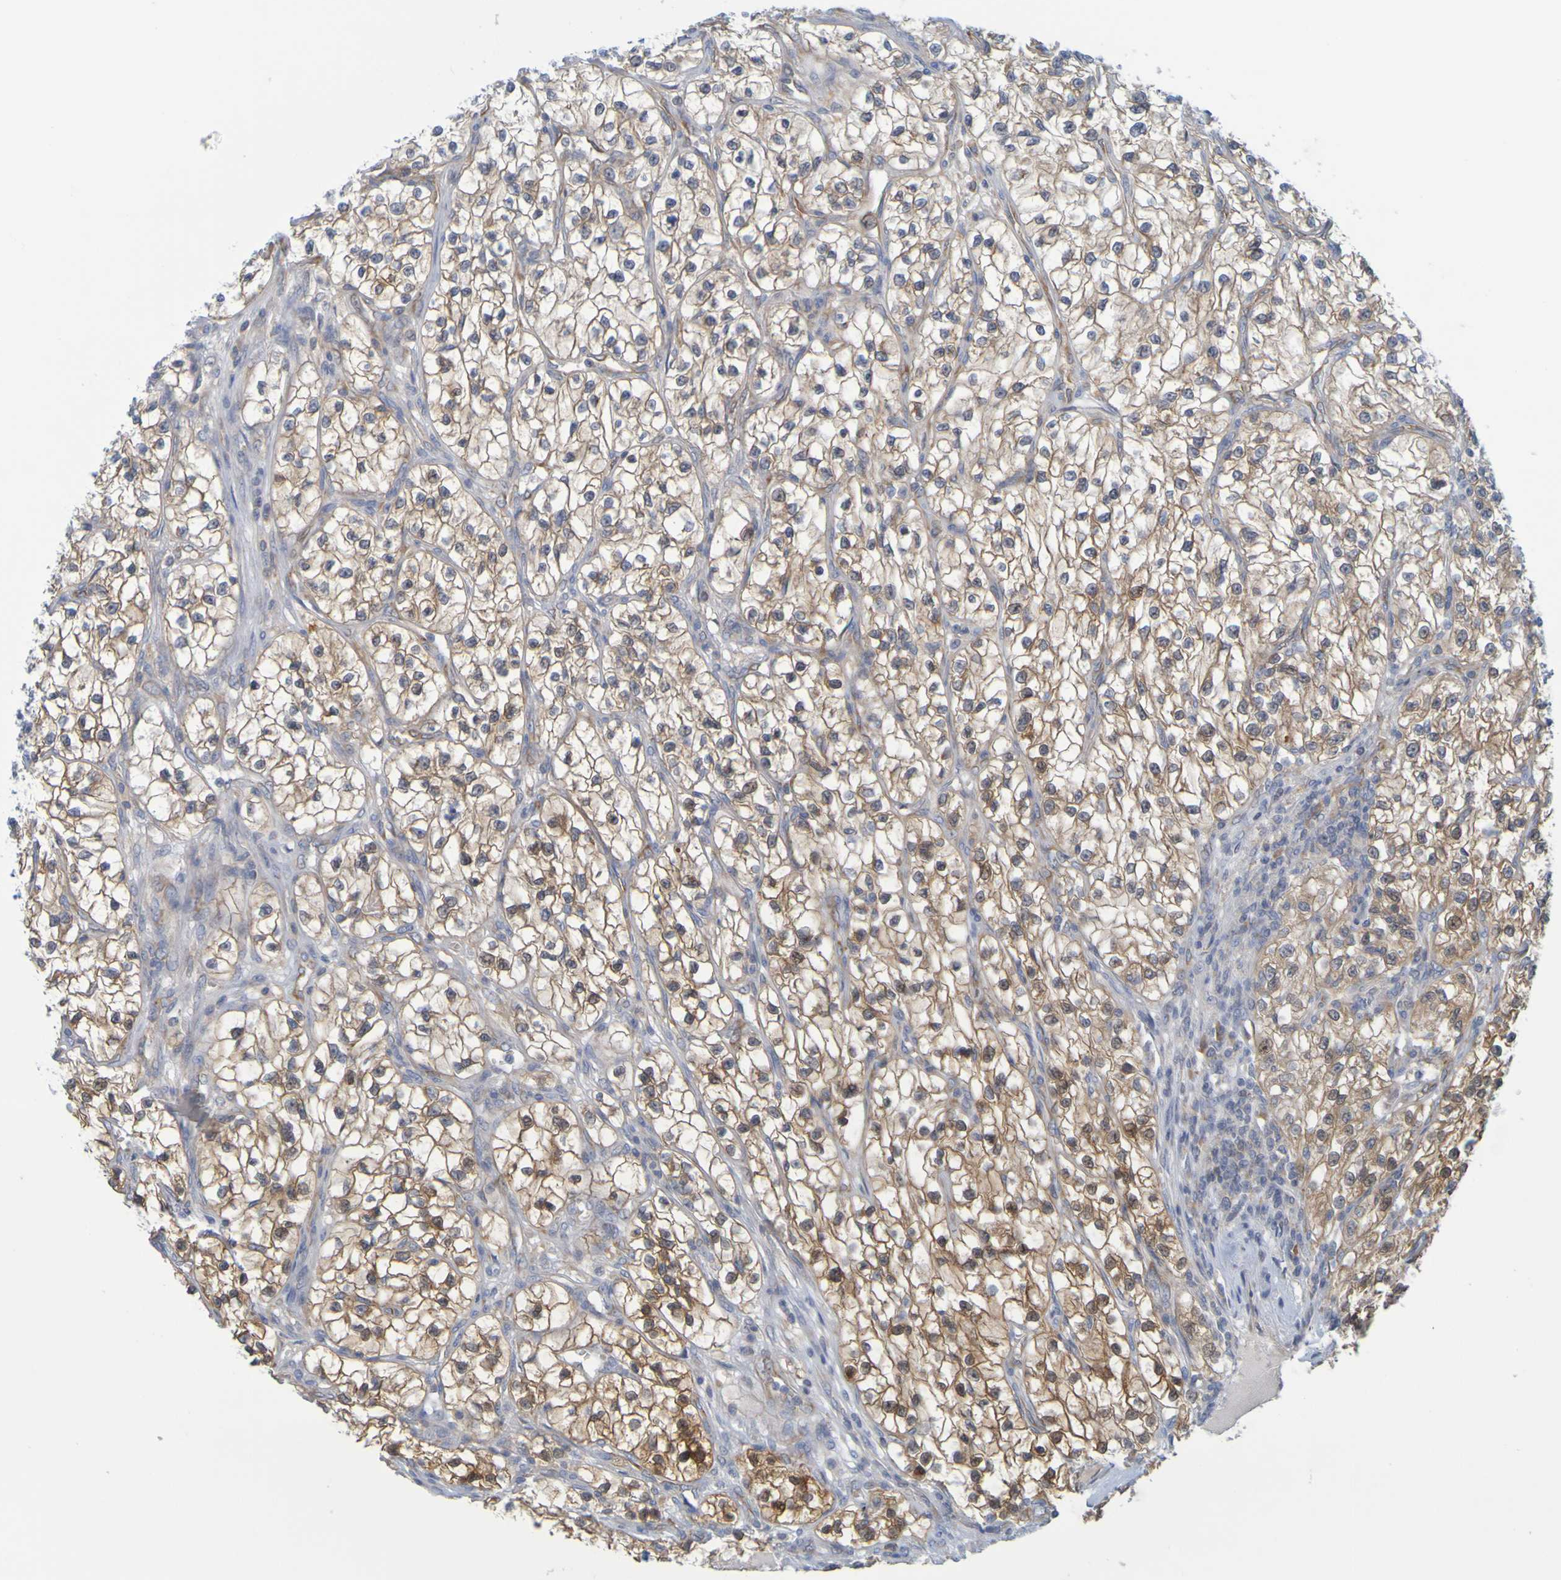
{"staining": {"intensity": "moderate", "quantity": ">75%", "location": "cytoplasmic/membranous"}, "tissue": "renal cancer", "cell_type": "Tumor cells", "image_type": "cancer", "snomed": [{"axis": "morphology", "description": "Adenocarcinoma, NOS"}, {"axis": "topography", "description": "Kidney"}], "caption": "Renal cancer stained with immunohistochemistry exhibits moderate cytoplasmic/membranous expression in approximately >75% of tumor cells.", "gene": "MOGS", "patient": {"sex": "female", "age": 57}}